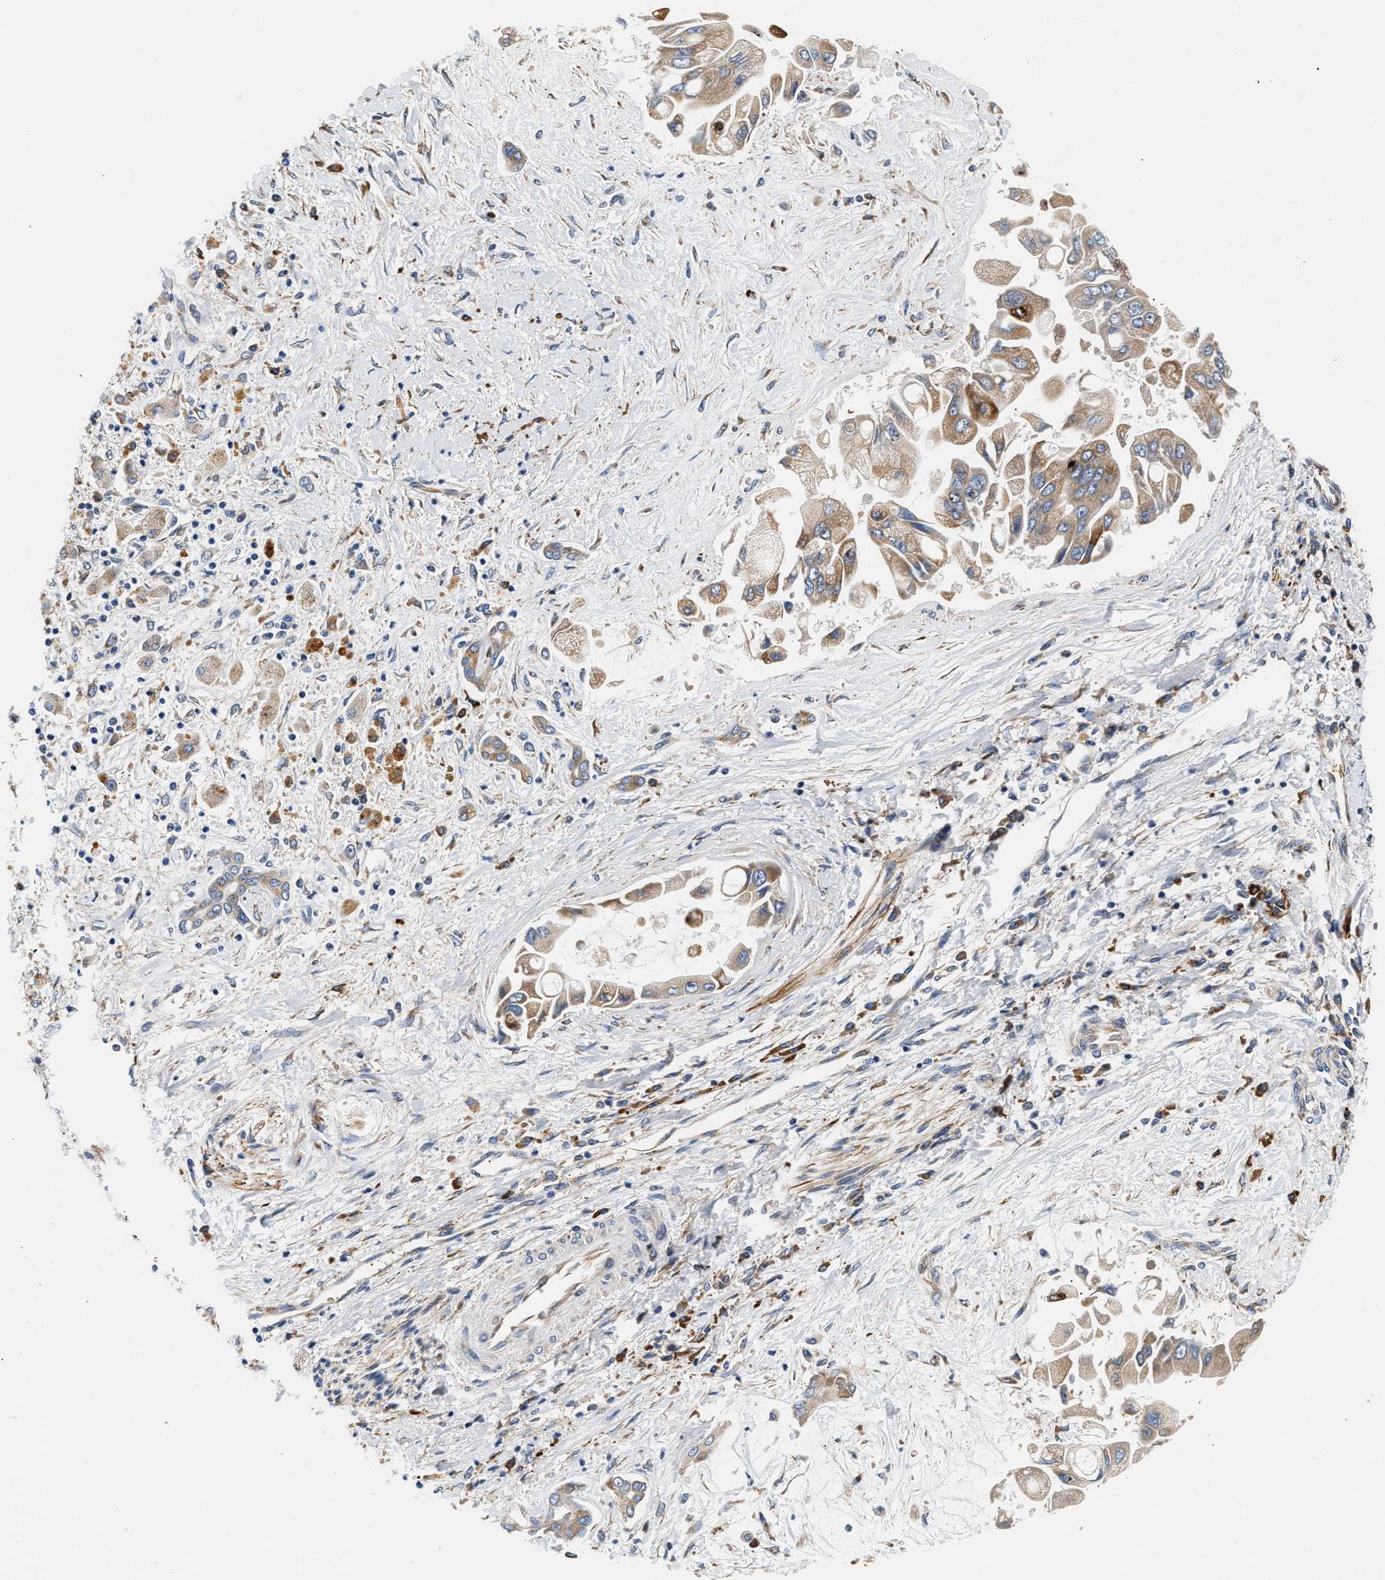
{"staining": {"intensity": "moderate", "quantity": ">75%", "location": "cytoplasmic/membranous"}, "tissue": "liver cancer", "cell_type": "Tumor cells", "image_type": "cancer", "snomed": [{"axis": "morphology", "description": "Cholangiocarcinoma"}, {"axis": "topography", "description": "Liver"}], "caption": "There is medium levels of moderate cytoplasmic/membranous staining in tumor cells of liver cancer (cholangiocarcinoma), as demonstrated by immunohistochemical staining (brown color).", "gene": "IFT74", "patient": {"sex": "male", "age": 50}}